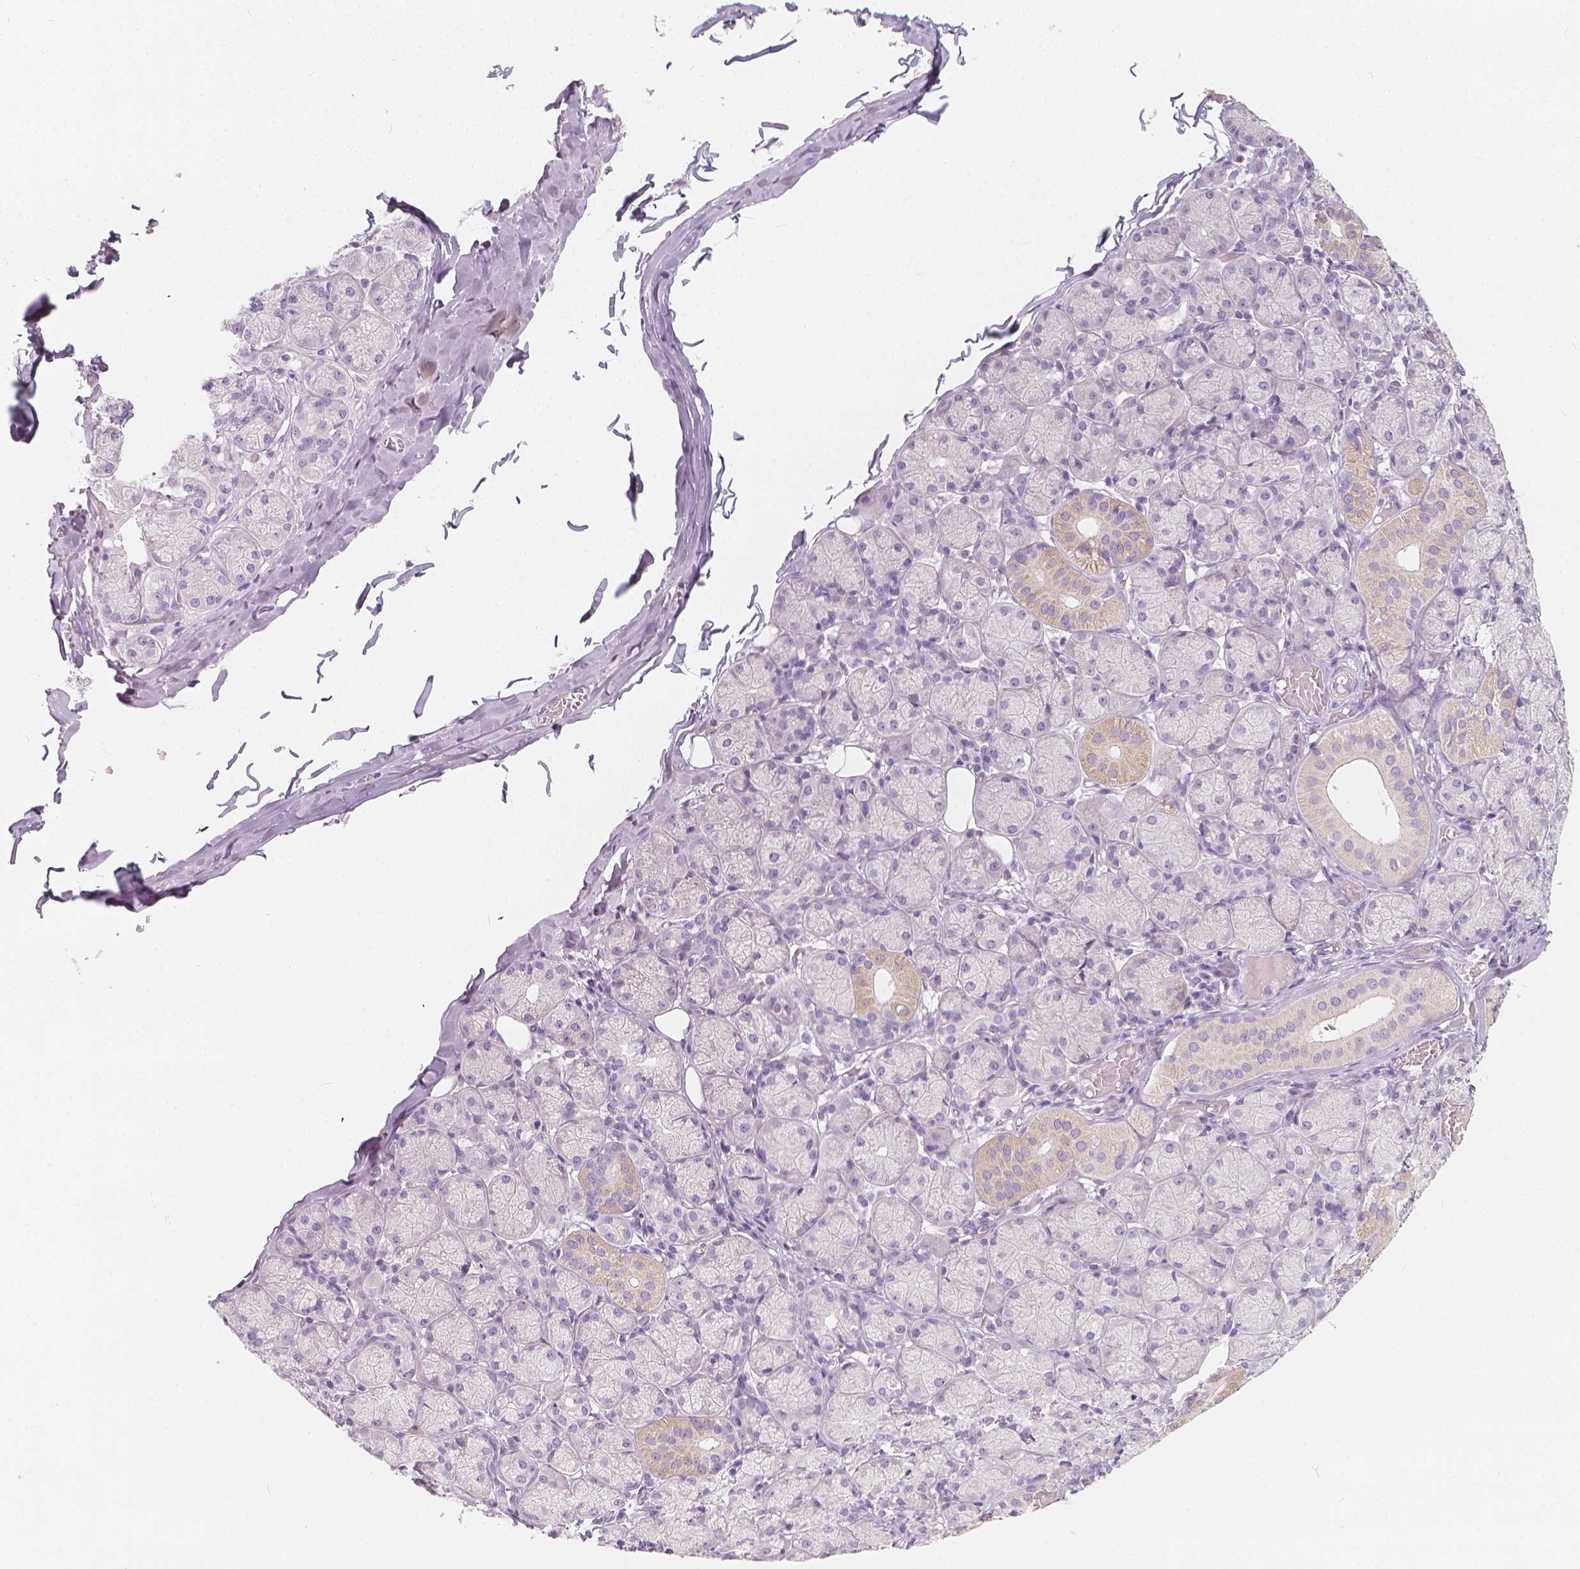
{"staining": {"intensity": "weak", "quantity": "<25%", "location": "cytoplasmic/membranous"}, "tissue": "salivary gland", "cell_type": "Glandular cells", "image_type": "normal", "snomed": [{"axis": "morphology", "description": "Normal tissue, NOS"}, {"axis": "topography", "description": "Salivary gland"}, {"axis": "topography", "description": "Peripheral nerve tissue"}], "caption": "Photomicrograph shows no protein positivity in glandular cells of unremarkable salivary gland.", "gene": "RBFOX1", "patient": {"sex": "female", "age": 24}}